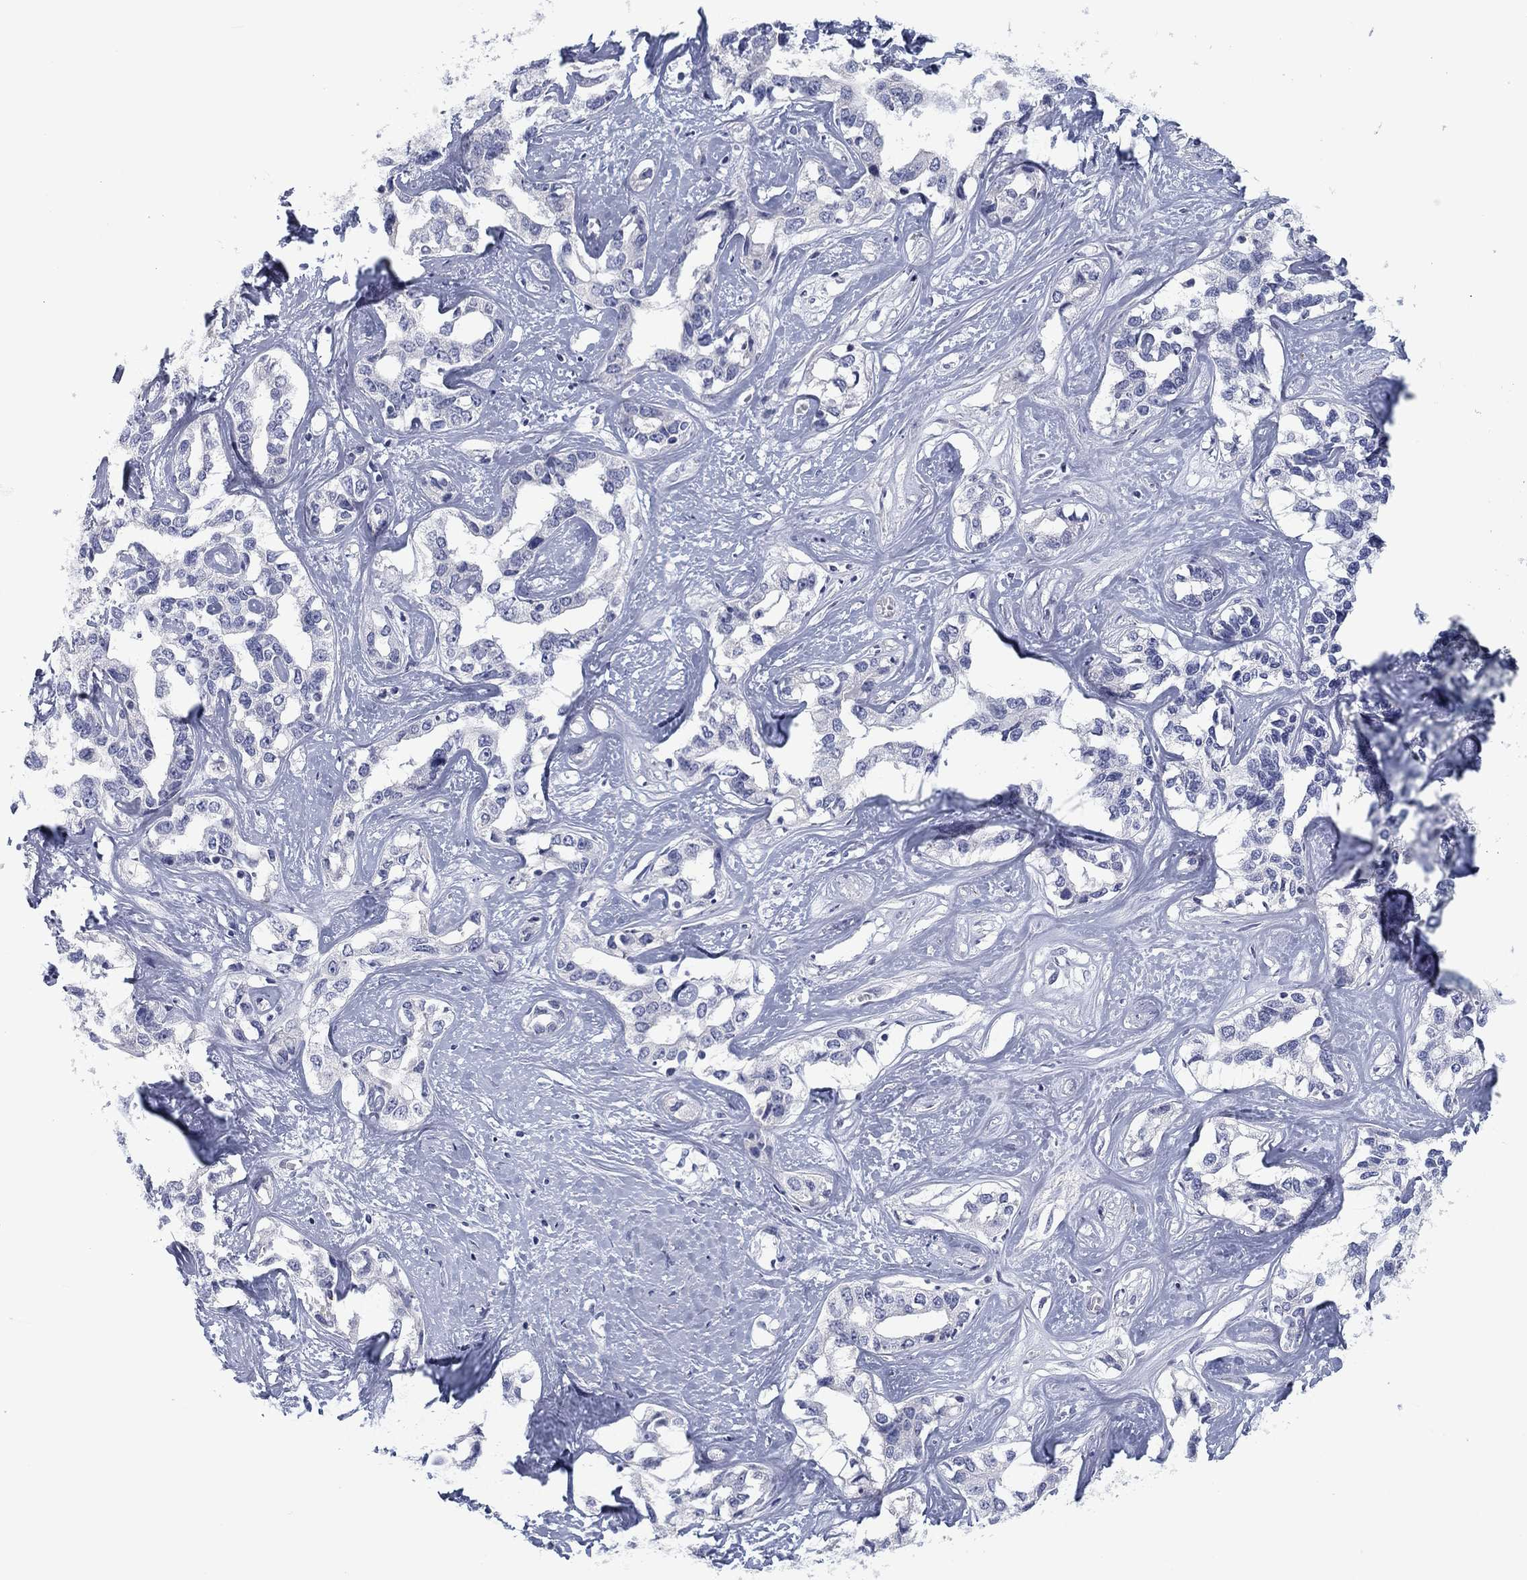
{"staining": {"intensity": "negative", "quantity": "none", "location": "none"}, "tissue": "liver cancer", "cell_type": "Tumor cells", "image_type": "cancer", "snomed": [{"axis": "morphology", "description": "Cholangiocarcinoma"}, {"axis": "topography", "description": "Liver"}], "caption": "DAB immunohistochemical staining of liver cancer reveals no significant staining in tumor cells.", "gene": "CALB1", "patient": {"sex": "male", "age": 59}}